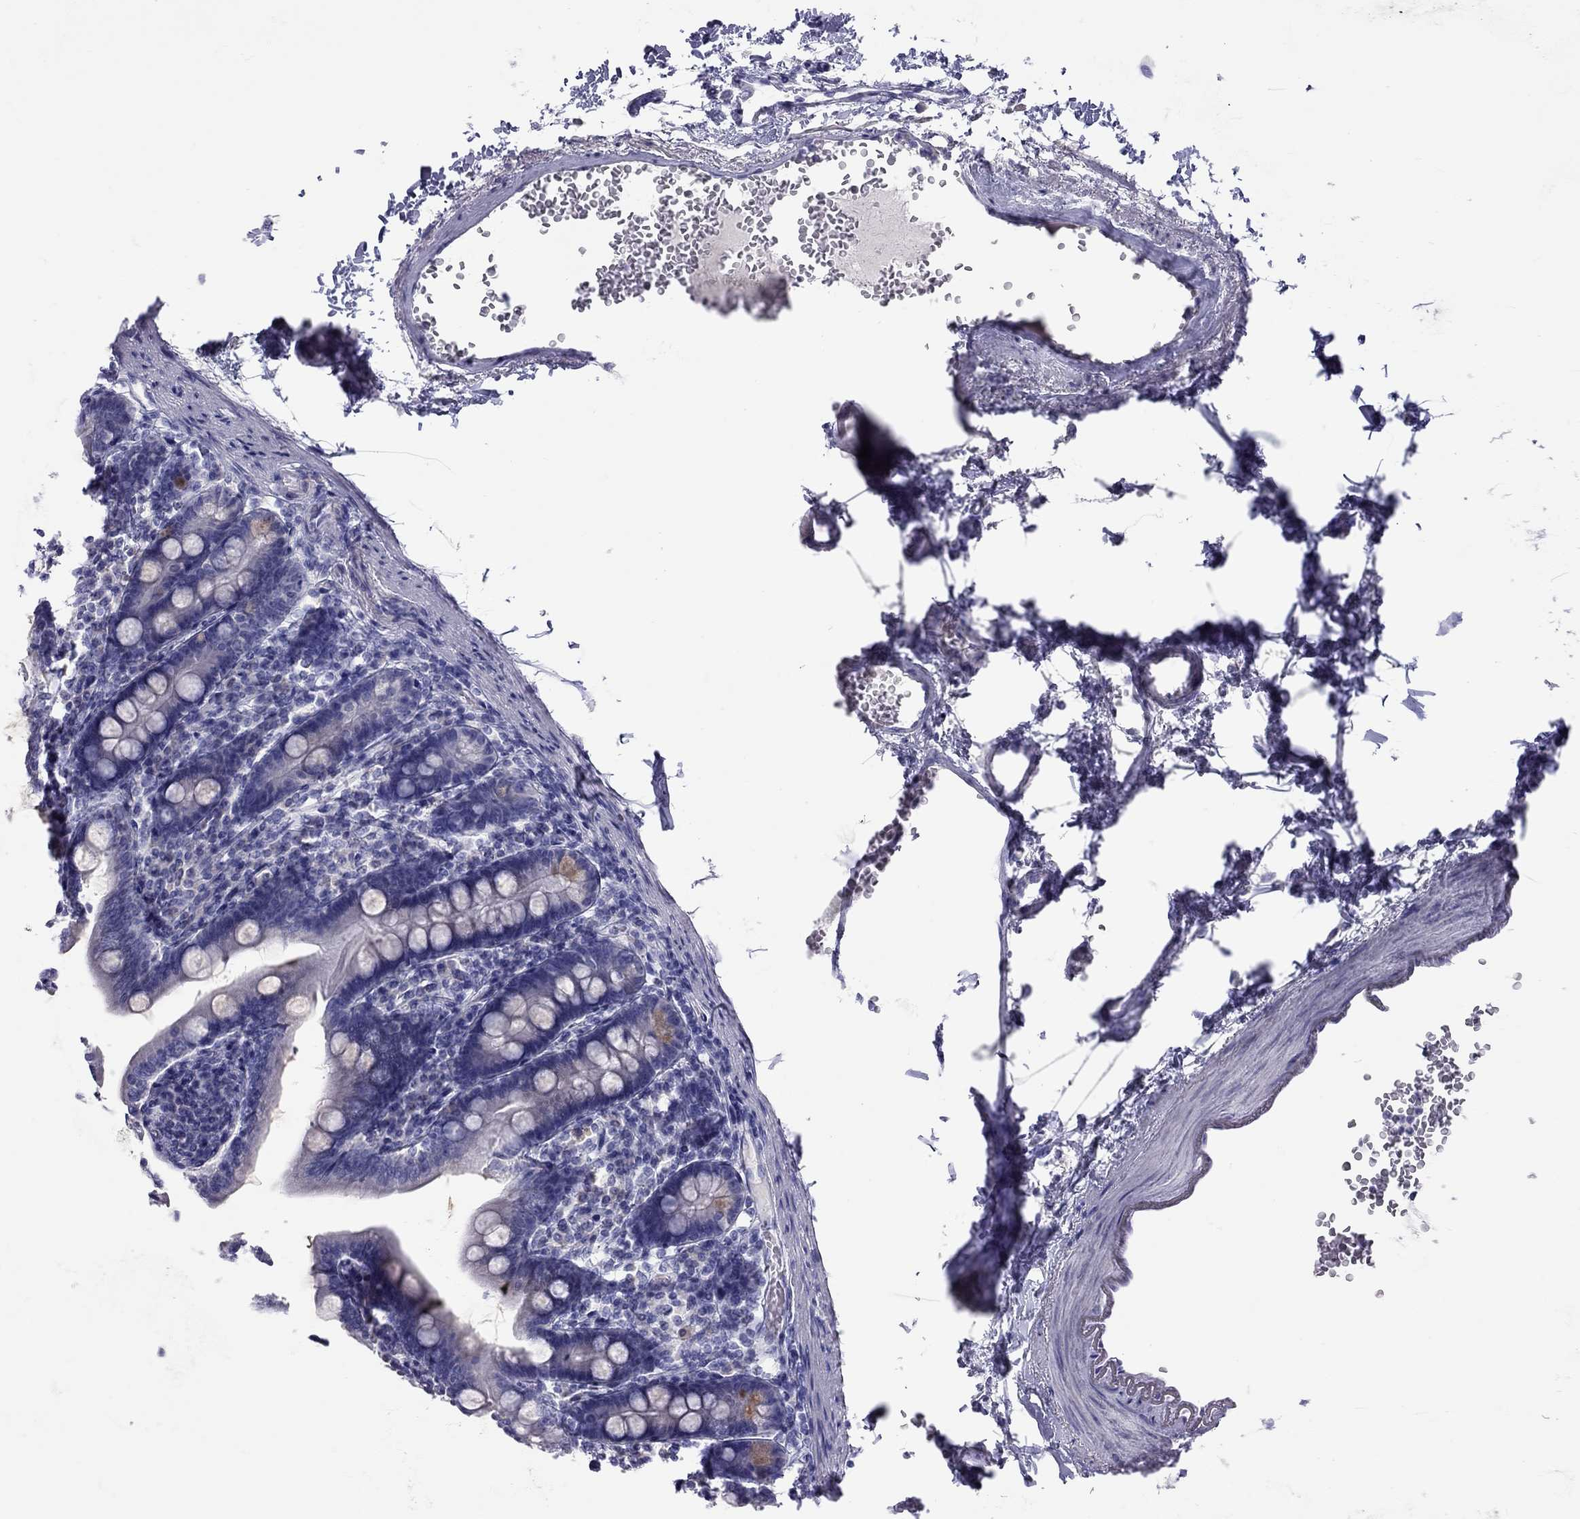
{"staining": {"intensity": "negative", "quantity": "none", "location": "none"}, "tissue": "duodenum", "cell_type": "Glandular cells", "image_type": "normal", "snomed": [{"axis": "morphology", "description": "Normal tissue, NOS"}, {"axis": "topography", "description": "Duodenum"}], "caption": "Duodenum stained for a protein using IHC shows no staining glandular cells.", "gene": "STAG3", "patient": {"sex": "female", "age": 67}}